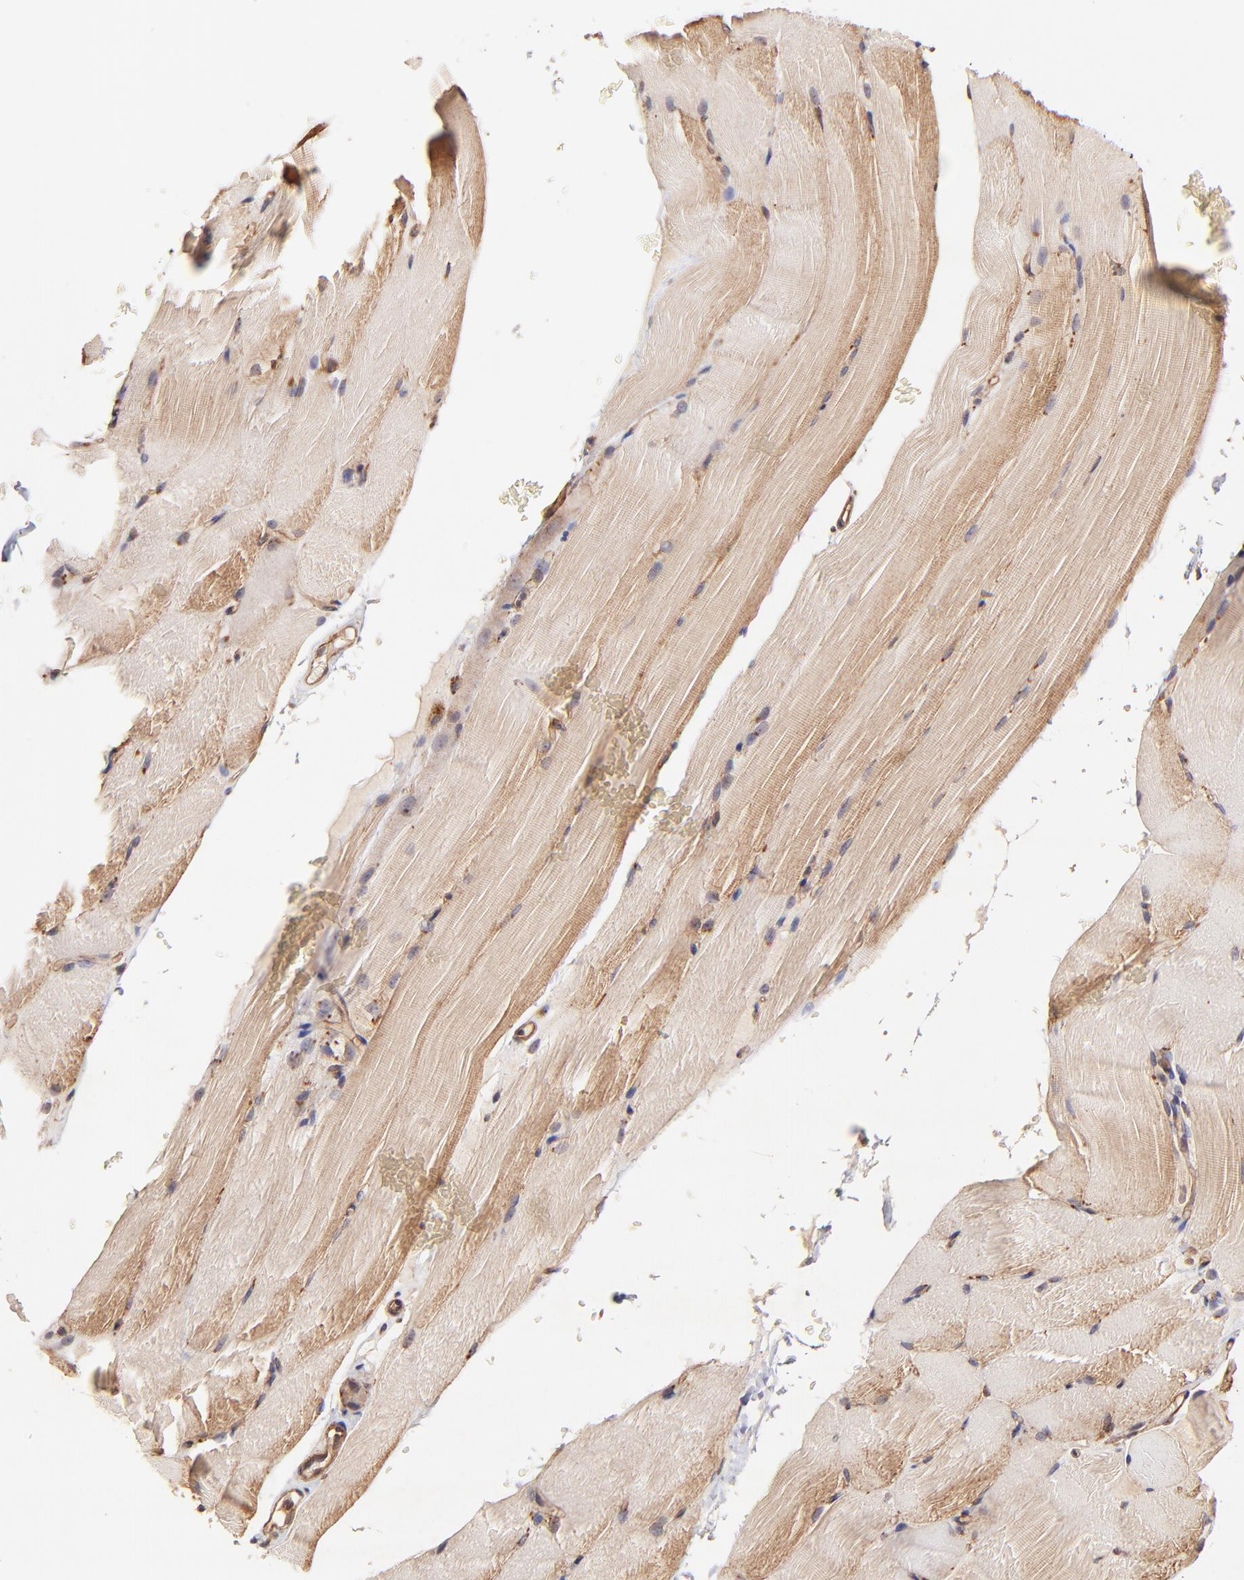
{"staining": {"intensity": "moderate", "quantity": ">75%", "location": "cytoplasmic/membranous"}, "tissue": "skeletal muscle", "cell_type": "Myocytes", "image_type": "normal", "snomed": [{"axis": "morphology", "description": "Normal tissue, NOS"}, {"axis": "topography", "description": "Skeletal muscle"}], "caption": "Immunohistochemistry (IHC) of unremarkable skeletal muscle exhibits medium levels of moderate cytoplasmic/membranous expression in about >75% of myocytes.", "gene": "ITGB1", "patient": {"sex": "female", "age": 37}}